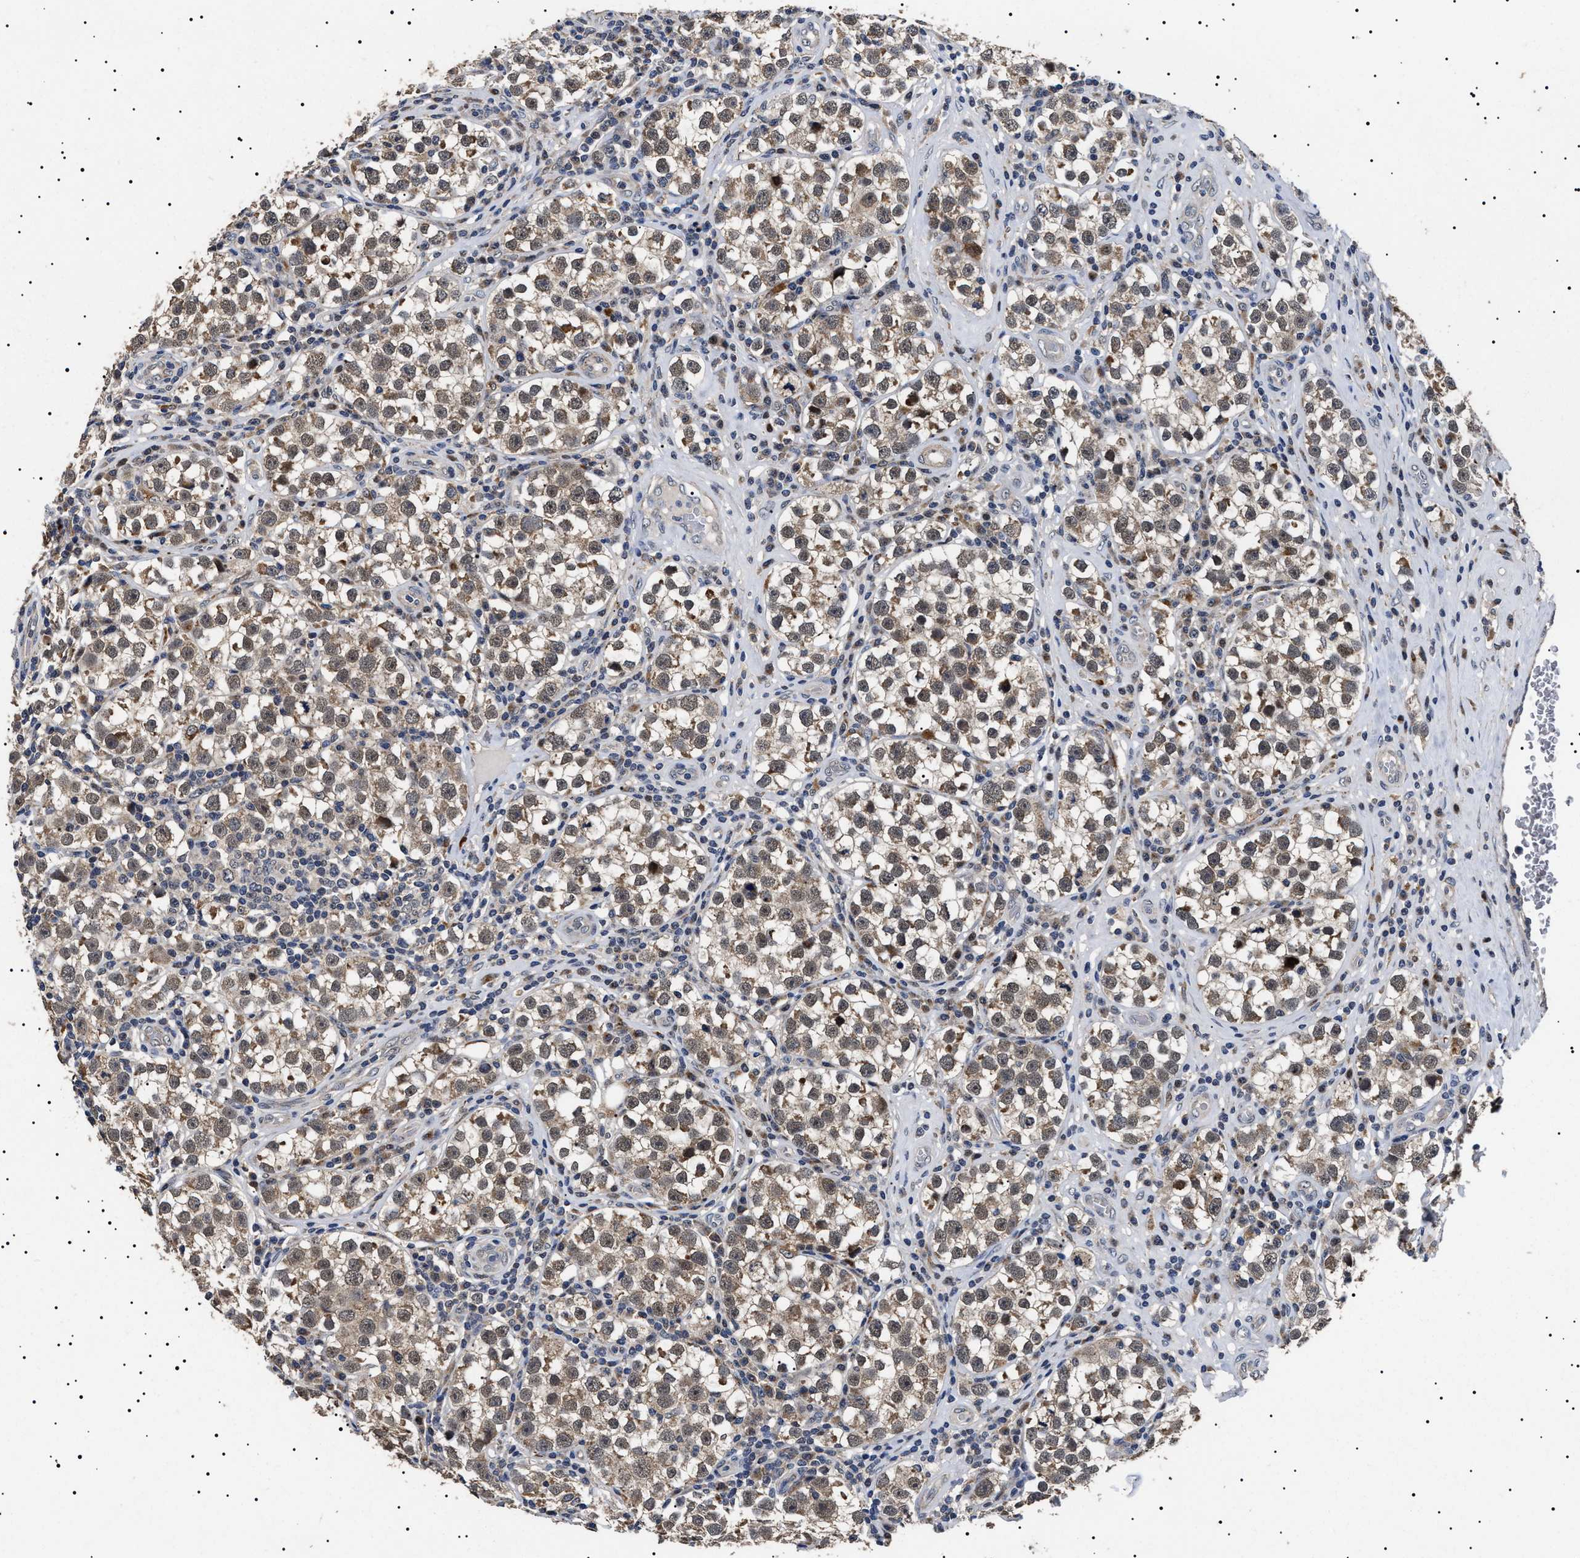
{"staining": {"intensity": "moderate", "quantity": ">75%", "location": "cytoplasmic/membranous,nuclear"}, "tissue": "testis cancer", "cell_type": "Tumor cells", "image_type": "cancer", "snomed": [{"axis": "morphology", "description": "Normal tissue, NOS"}, {"axis": "morphology", "description": "Seminoma, NOS"}, {"axis": "topography", "description": "Testis"}], "caption": "Brown immunohistochemical staining in human testis seminoma demonstrates moderate cytoplasmic/membranous and nuclear expression in about >75% of tumor cells.", "gene": "RAB34", "patient": {"sex": "male", "age": 43}}